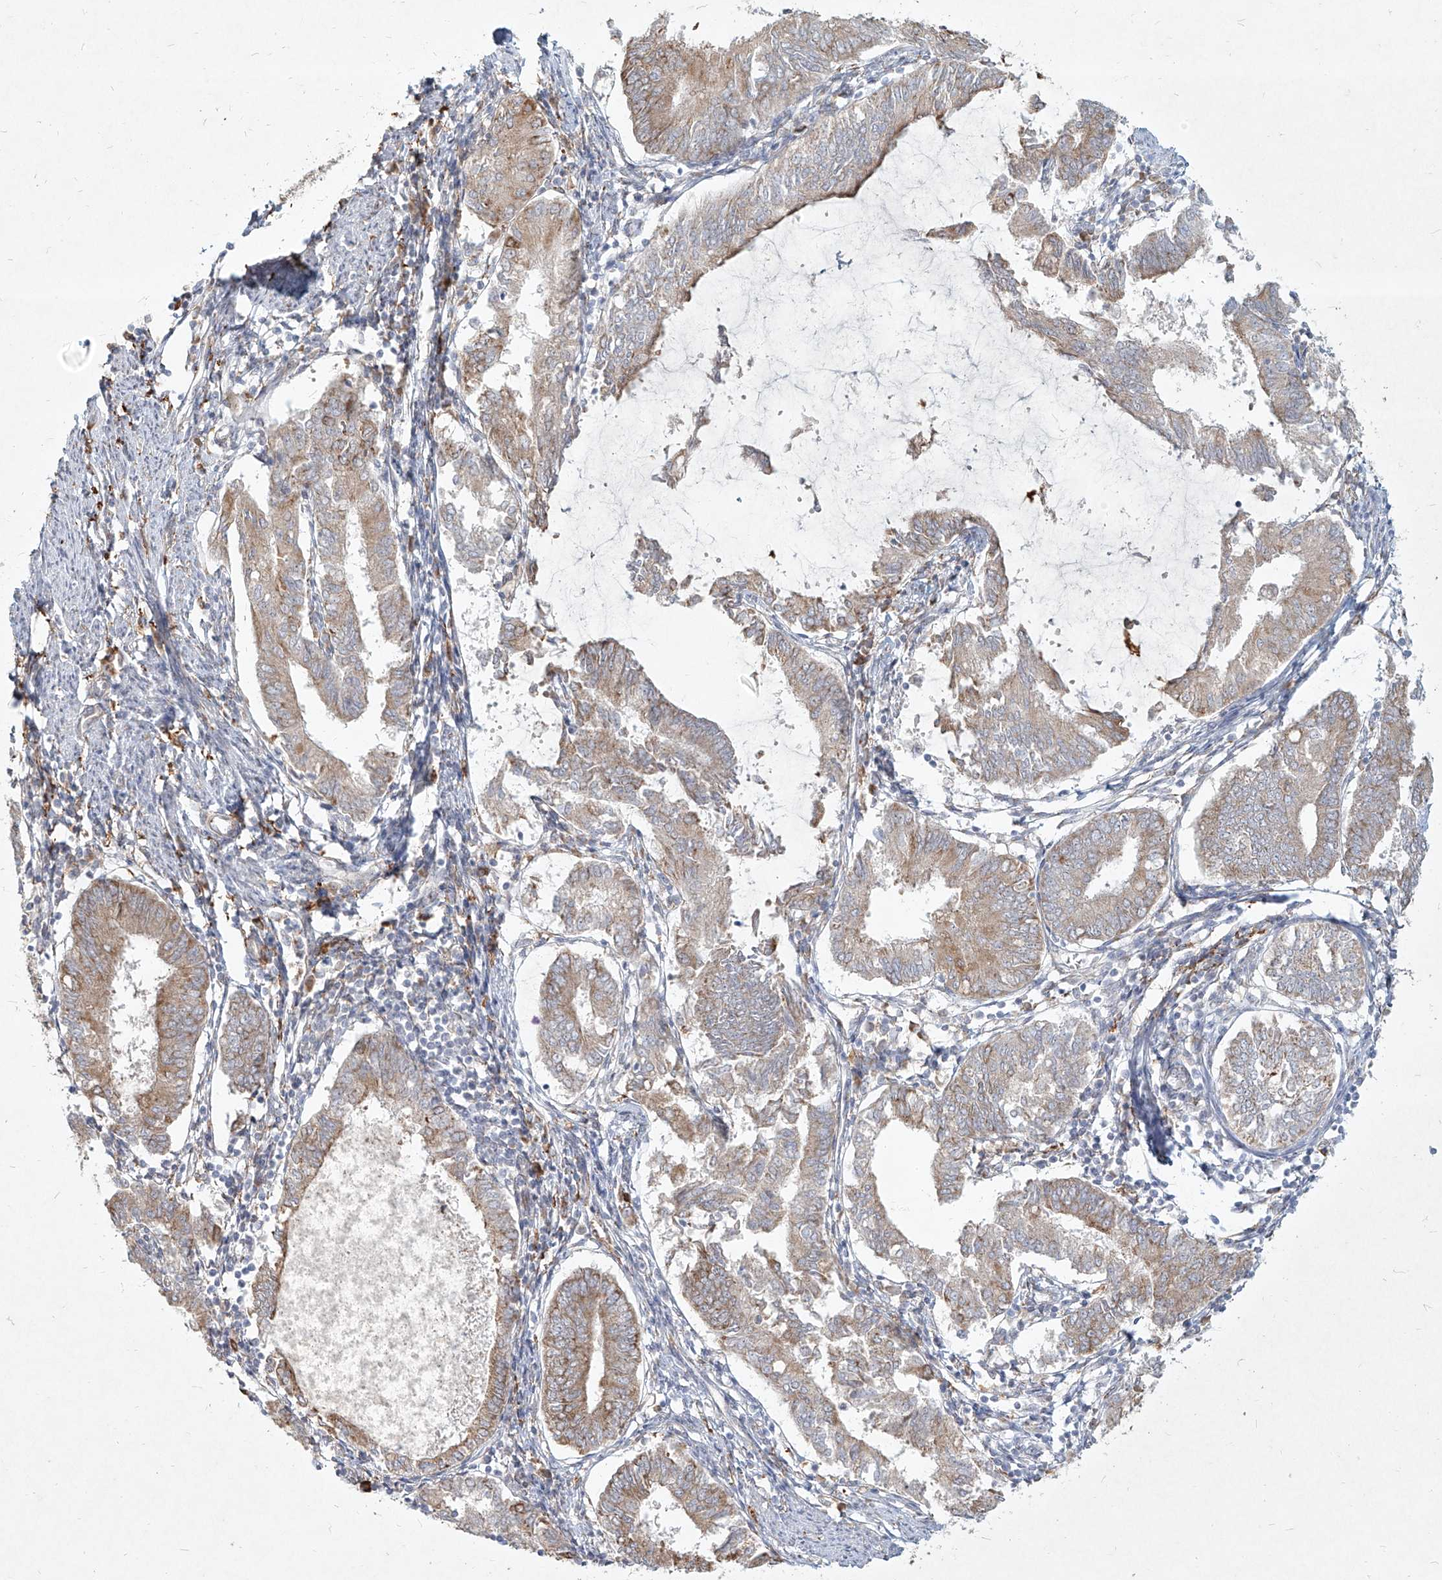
{"staining": {"intensity": "weak", "quantity": "25%-75%", "location": "cytoplasmic/membranous"}, "tissue": "endometrial cancer", "cell_type": "Tumor cells", "image_type": "cancer", "snomed": [{"axis": "morphology", "description": "Adenocarcinoma, NOS"}, {"axis": "topography", "description": "Endometrium"}], "caption": "Endometrial adenocarcinoma stained for a protein displays weak cytoplasmic/membranous positivity in tumor cells.", "gene": "CD209", "patient": {"sex": "female", "age": 86}}